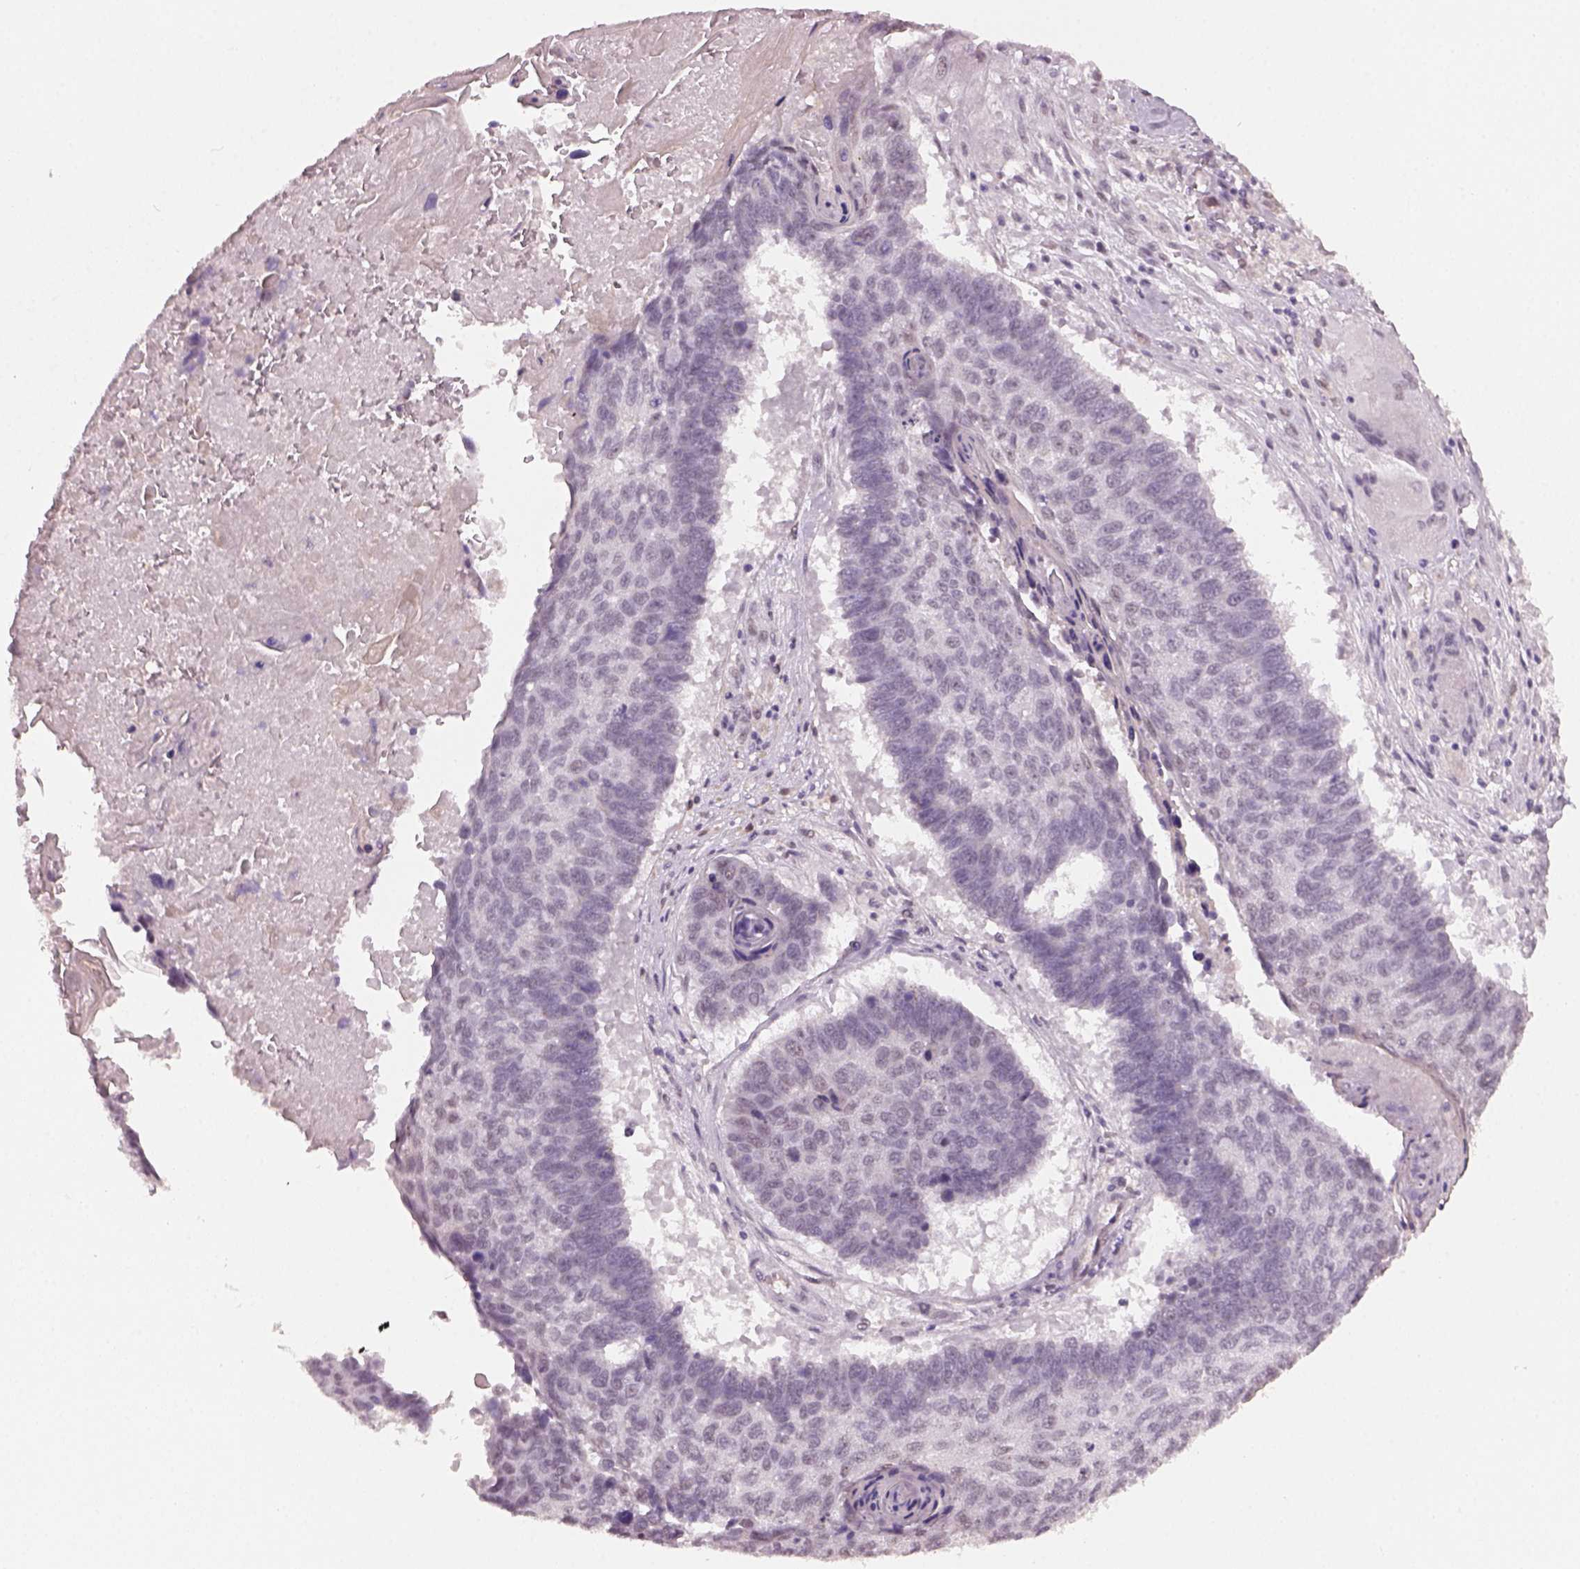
{"staining": {"intensity": "negative", "quantity": "none", "location": "none"}, "tissue": "lung cancer", "cell_type": "Tumor cells", "image_type": "cancer", "snomed": [{"axis": "morphology", "description": "Squamous cell carcinoma, NOS"}, {"axis": "topography", "description": "Lung"}], "caption": "This photomicrograph is of squamous cell carcinoma (lung) stained with immunohistochemistry (IHC) to label a protein in brown with the nuclei are counter-stained blue. There is no expression in tumor cells.", "gene": "NAT8", "patient": {"sex": "male", "age": 73}}